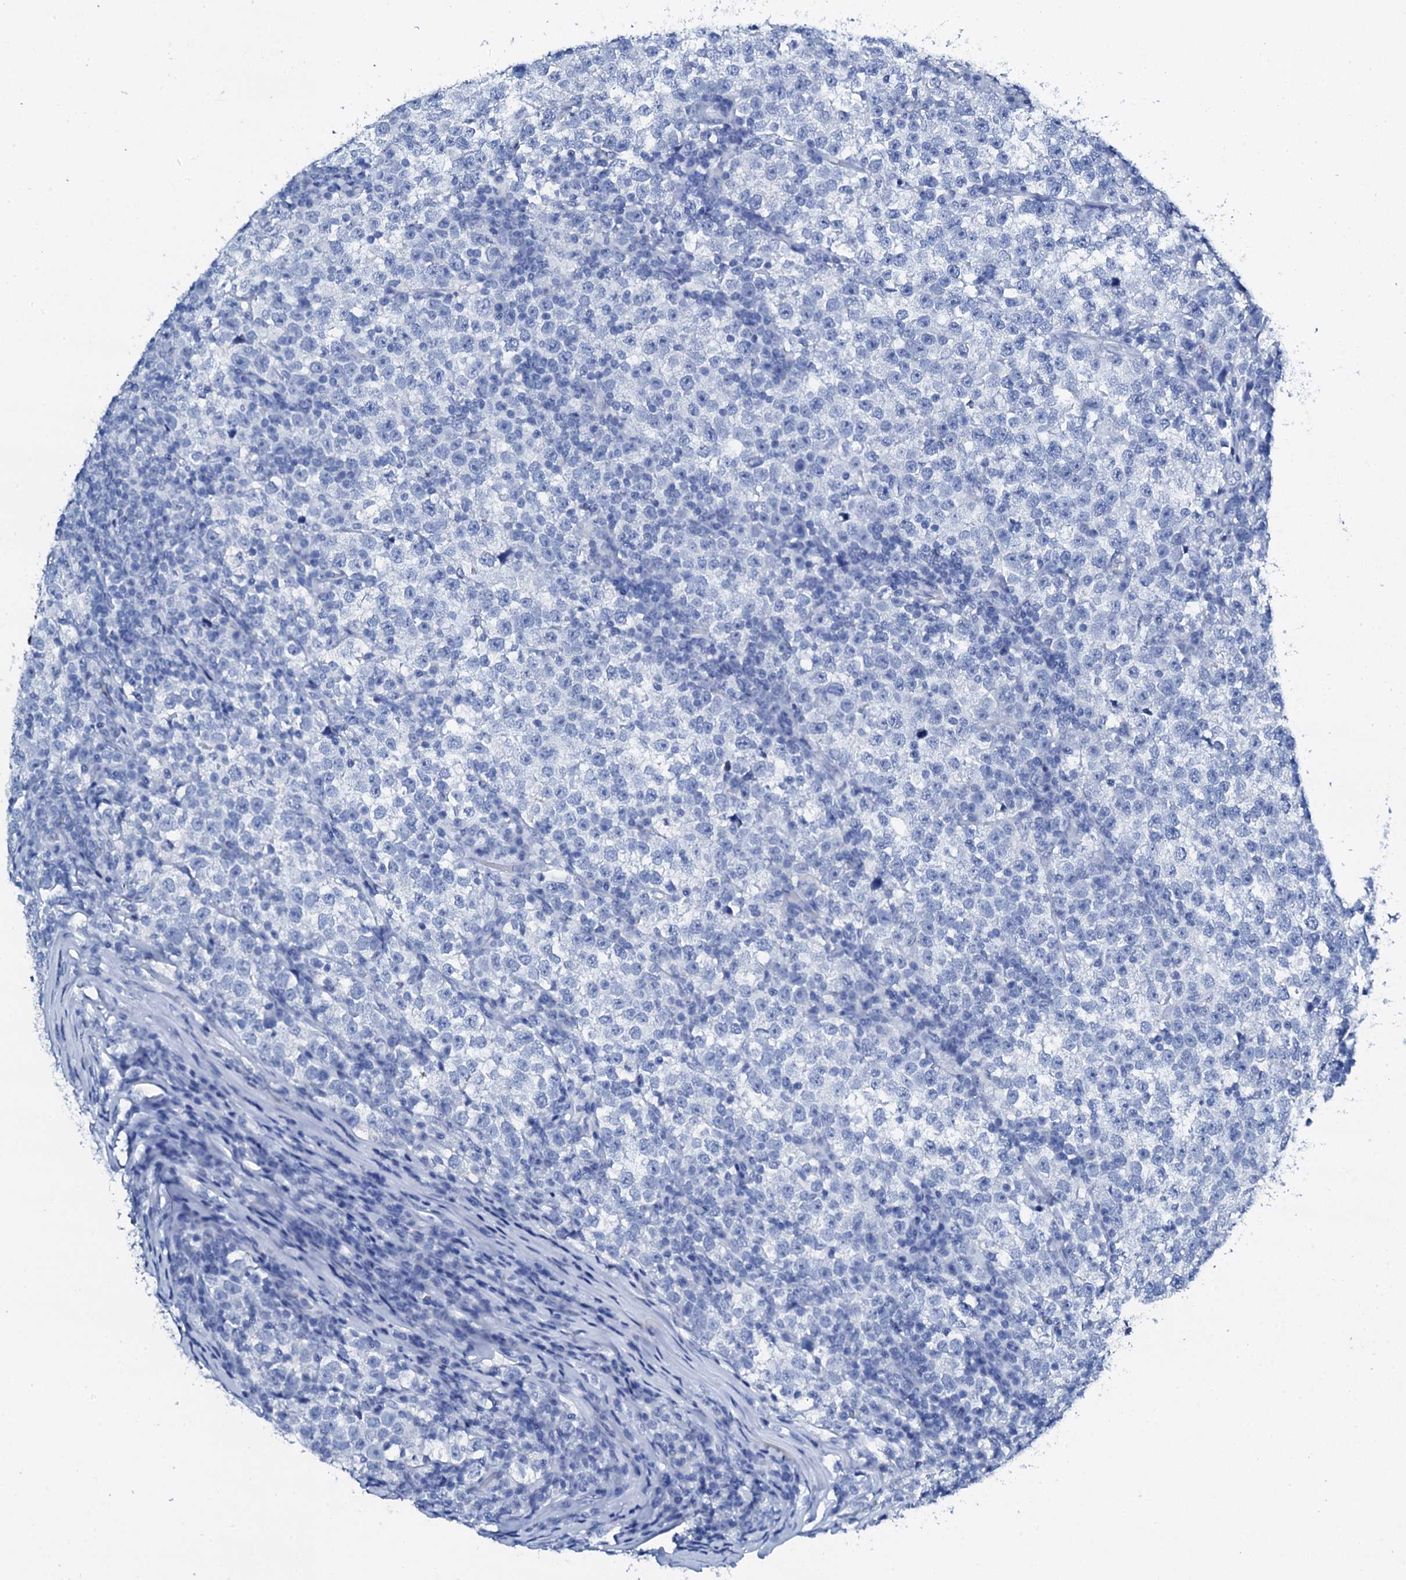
{"staining": {"intensity": "negative", "quantity": "none", "location": "none"}, "tissue": "testis cancer", "cell_type": "Tumor cells", "image_type": "cancer", "snomed": [{"axis": "morphology", "description": "Normal tissue, NOS"}, {"axis": "morphology", "description": "Seminoma, NOS"}, {"axis": "topography", "description": "Testis"}], "caption": "Testis cancer (seminoma) was stained to show a protein in brown. There is no significant positivity in tumor cells. (Stains: DAB (3,3'-diaminobenzidine) immunohistochemistry (IHC) with hematoxylin counter stain, Microscopy: brightfield microscopy at high magnification).", "gene": "PTH", "patient": {"sex": "male", "age": 43}}